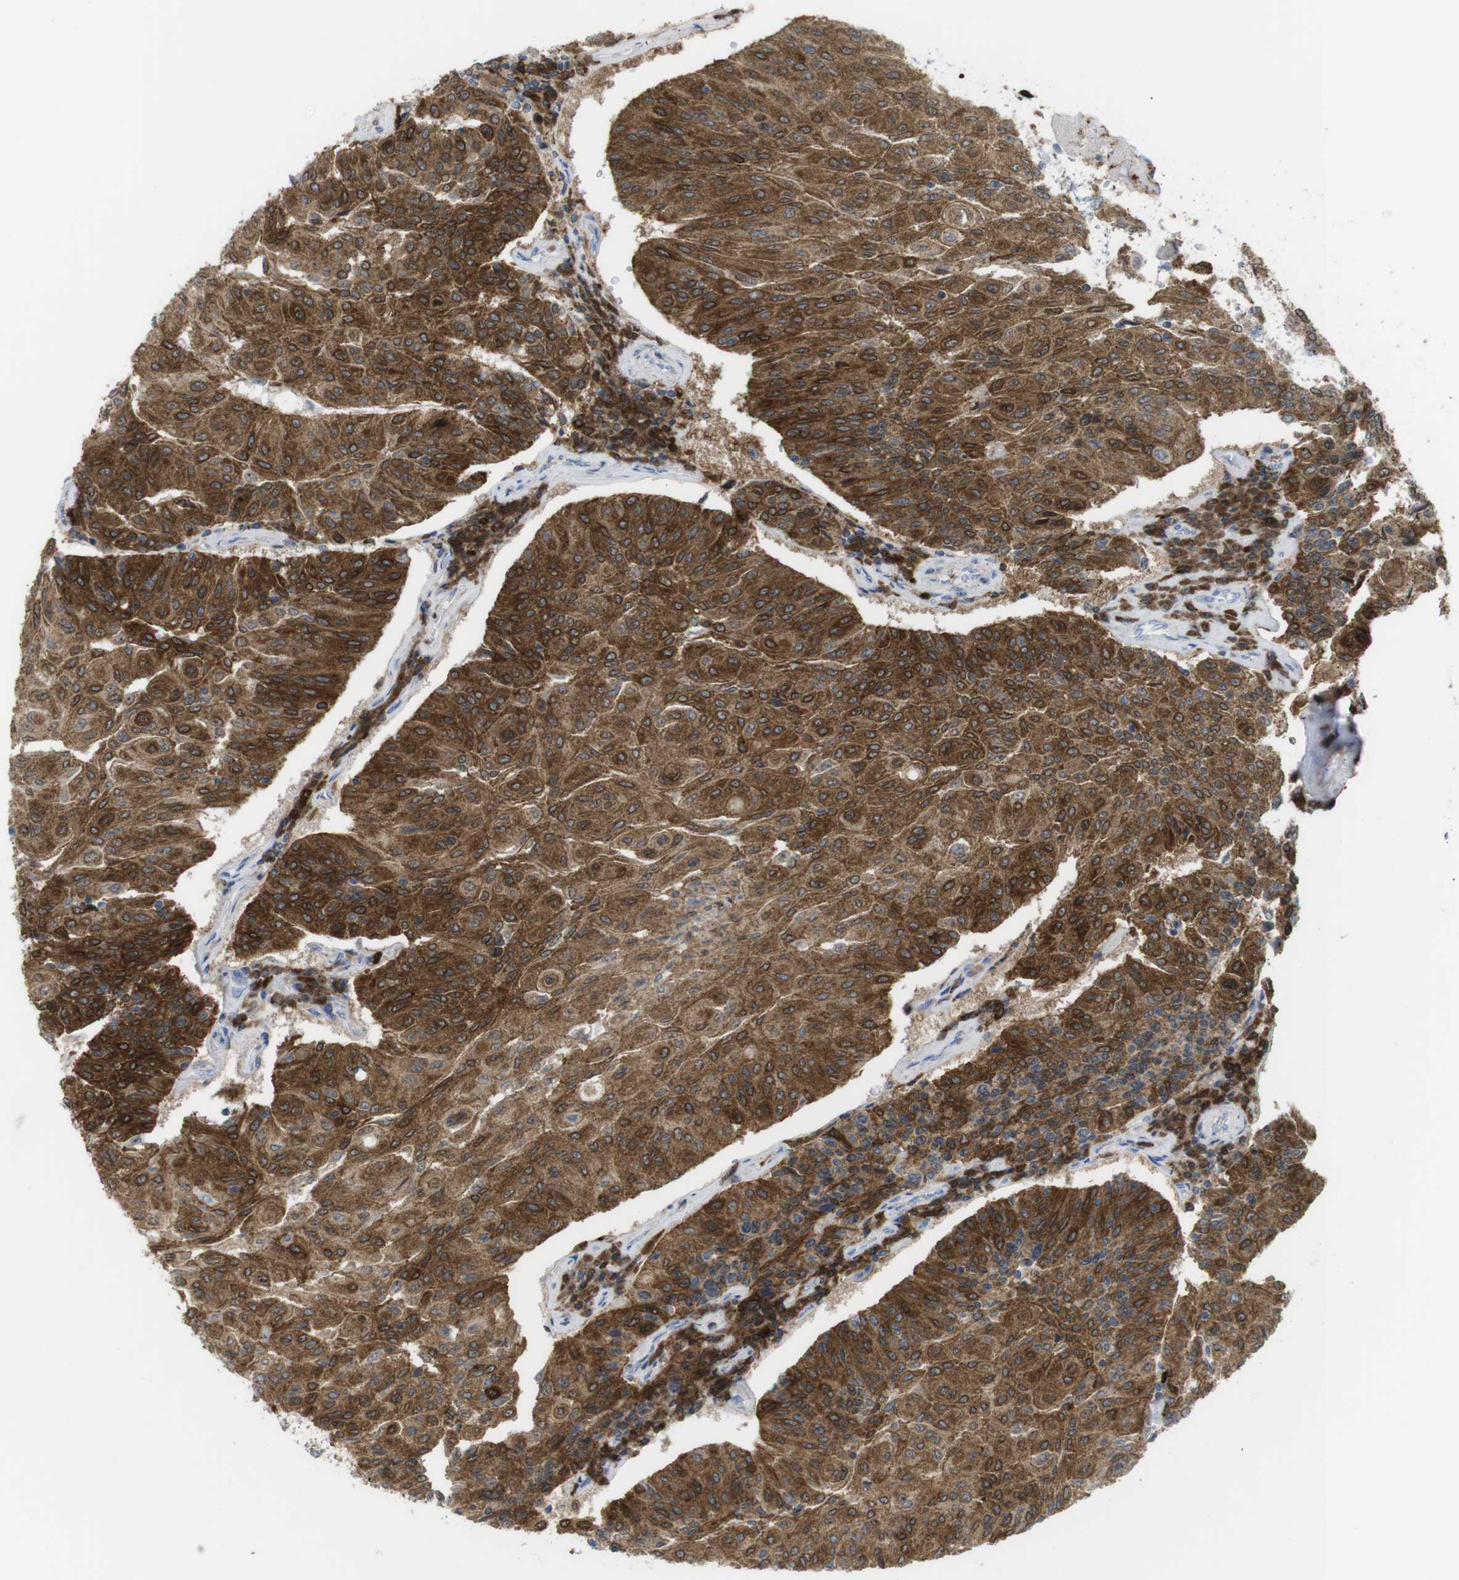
{"staining": {"intensity": "strong", "quantity": ">75%", "location": "cytoplasmic/membranous"}, "tissue": "urothelial cancer", "cell_type": "Tumor cells", "image_type": "cancer", "snomed": [{"axis": "morphology", "description": "Urothelial carcinoma, High grade"}, {"axis": "topography", "description": "Urinary bladder"}], "caption": "Immunohistochemistry (IHC) photomicrograph of human urothelial cancer stained for a protein (brown), which reveals high levels of strong cytoplasmic/membranous expression in approximately >75% of tumor cells.", "gene": "PRKCD", "patient": {"sex": "male", "age": 66}}